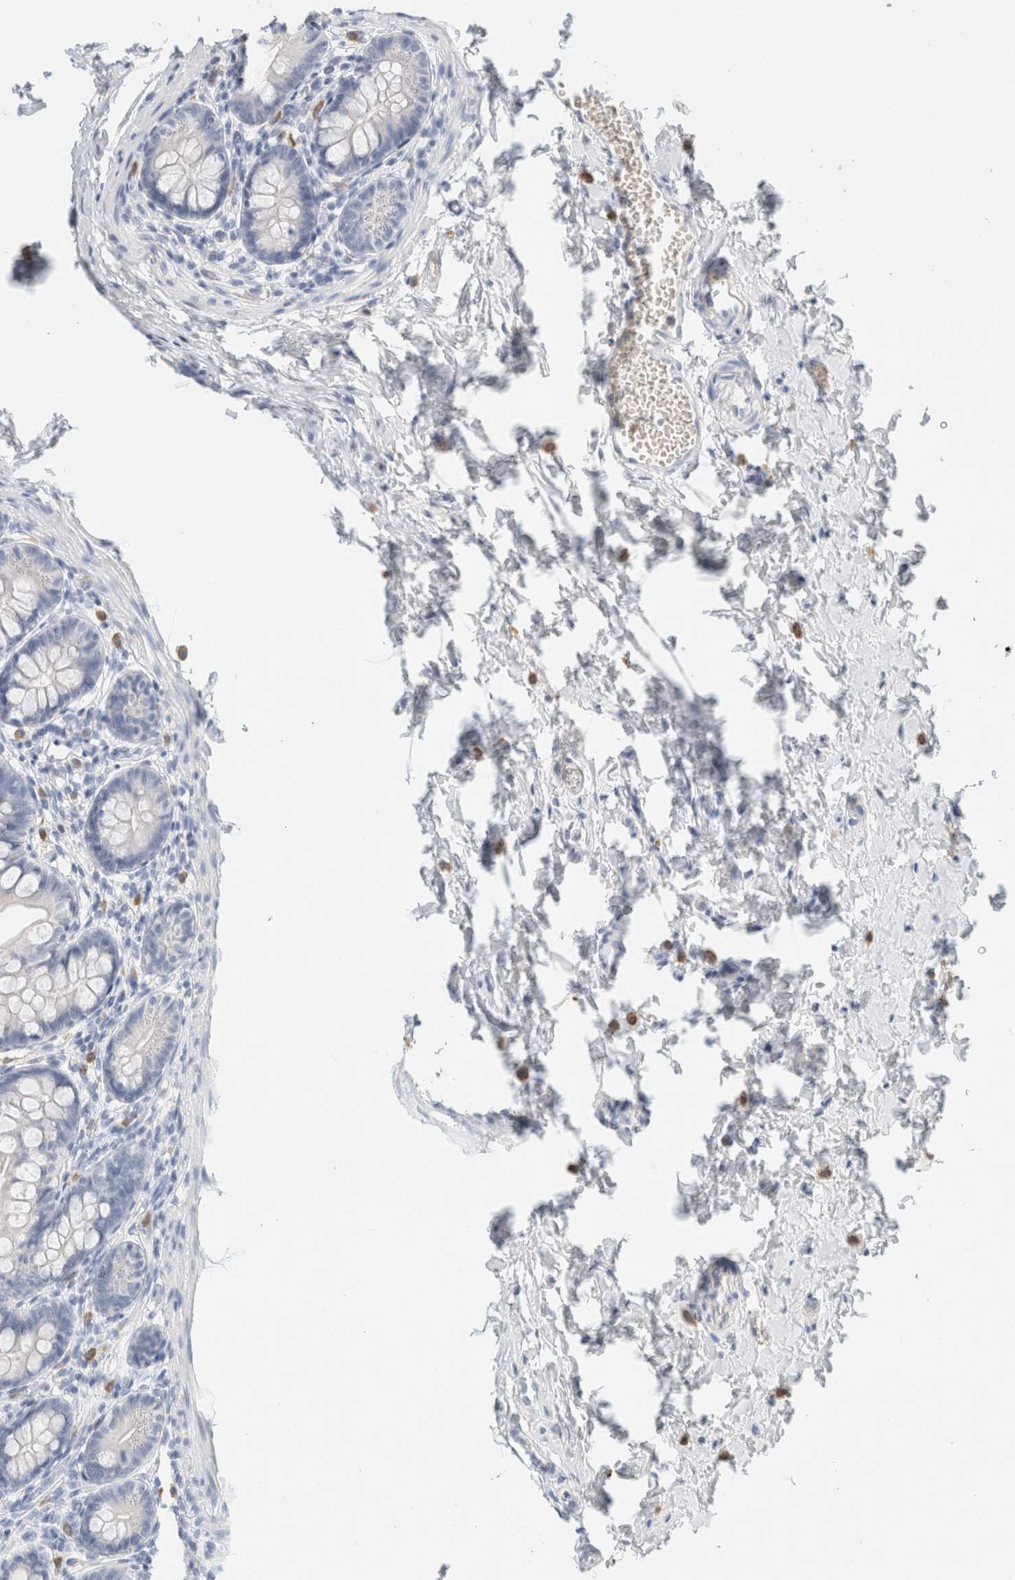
{"staining": {"intensity": "negative", "quantity": "none", "location": "none"}, "tissue": "small intestine", "cell_type": "Glandular cells", "image_type": "normal", "snomed": [{"axis": "morphology", "description": "Normal tissue, NOS"}, {"axis": "topography", "description": "Small intestine"}], "caption": "This is a image of immunohistochemistry (IHC) staining of benign small intestine, which shows no staining in glandular cells. (DAB (3,3'-diaminobenzidine) immunohistochemistry (IHC), high magnification).", "gene": "ARG1", "patient": {"sex": "male", "age": 7}}